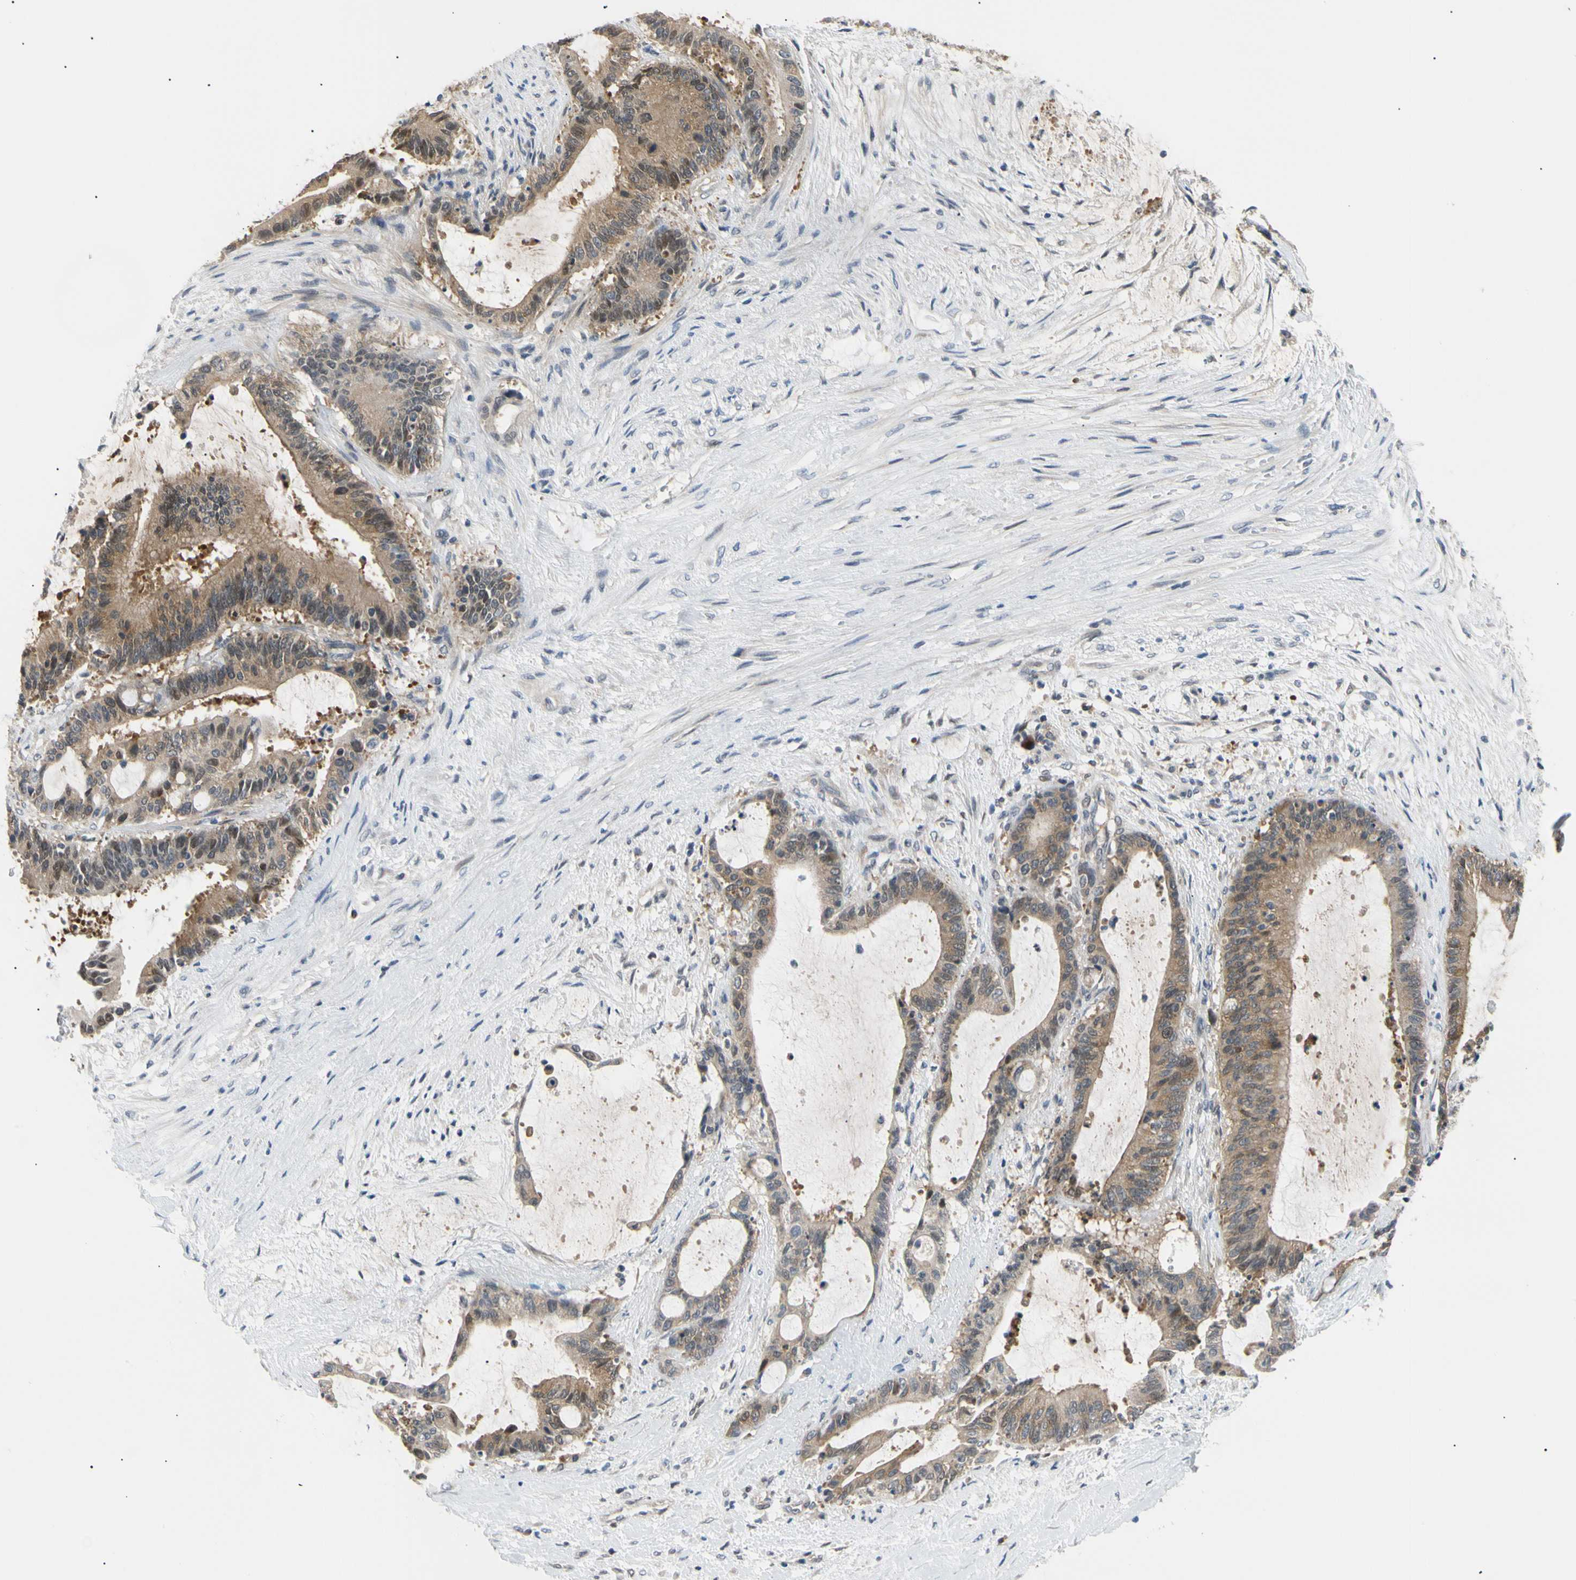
{"staining": {"intensity": "moderate", "quantity": ">75%", "location": "cytoplasmic/membranous"}, "tissue": "liver cancer", "cell_type": "Tumor cells", "image_type": "cancer", "snomed": [{"axis": "morphology", "description": "Cholangiocarcinoma"}, {"axis": "topography", "description": "Liver"}], "caption": "Liver cancer (cholangiocarcinoma) tissue displays moderate cytoplasmic/membranous staining in about >75% of tumor cells, visualized by immunohistochemistry.", "gene": "SEC23B", "patient": {"sex": "female", "age": 73}}